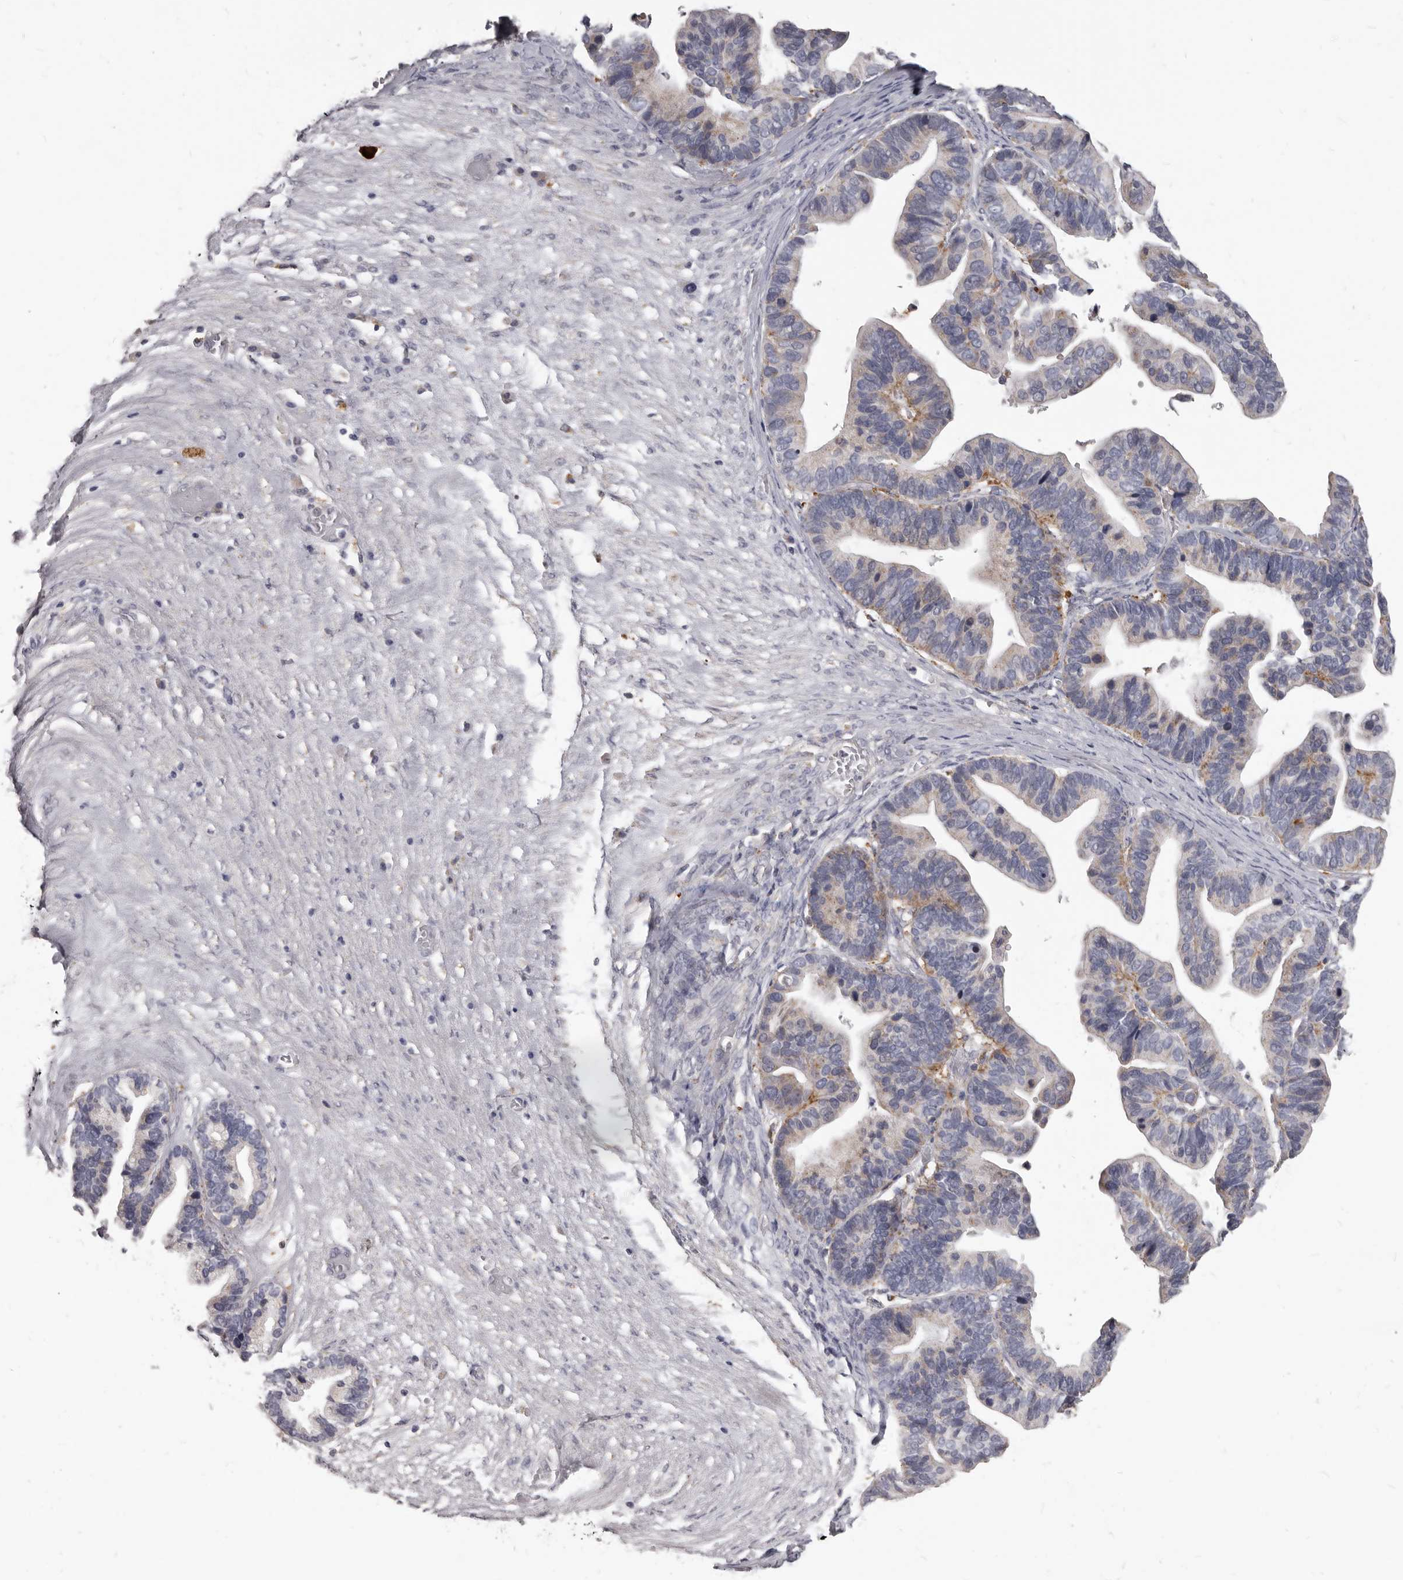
{"staining": {"intensity": "moderate", "quantity": "<25%", "location": "cytoplasmic/membranous"}, "tissue": "ovarian cancer", "cell_type": "Tumor cells", "image_type": "cancer", "snomed": [{"axis": "morphology", "description": "Cystadenocarcinoma, serous, NOS"}, {"axis": "topography", "description": "Ovary"}], "caption": "A brown stain highlights moderate cytoplasmic/membranous staining of a protein in ovarian serous cystadenocarcinoma tumor cells.", "gene": "PI4K2A", "patient": {"sex": "female", "age": 56}}